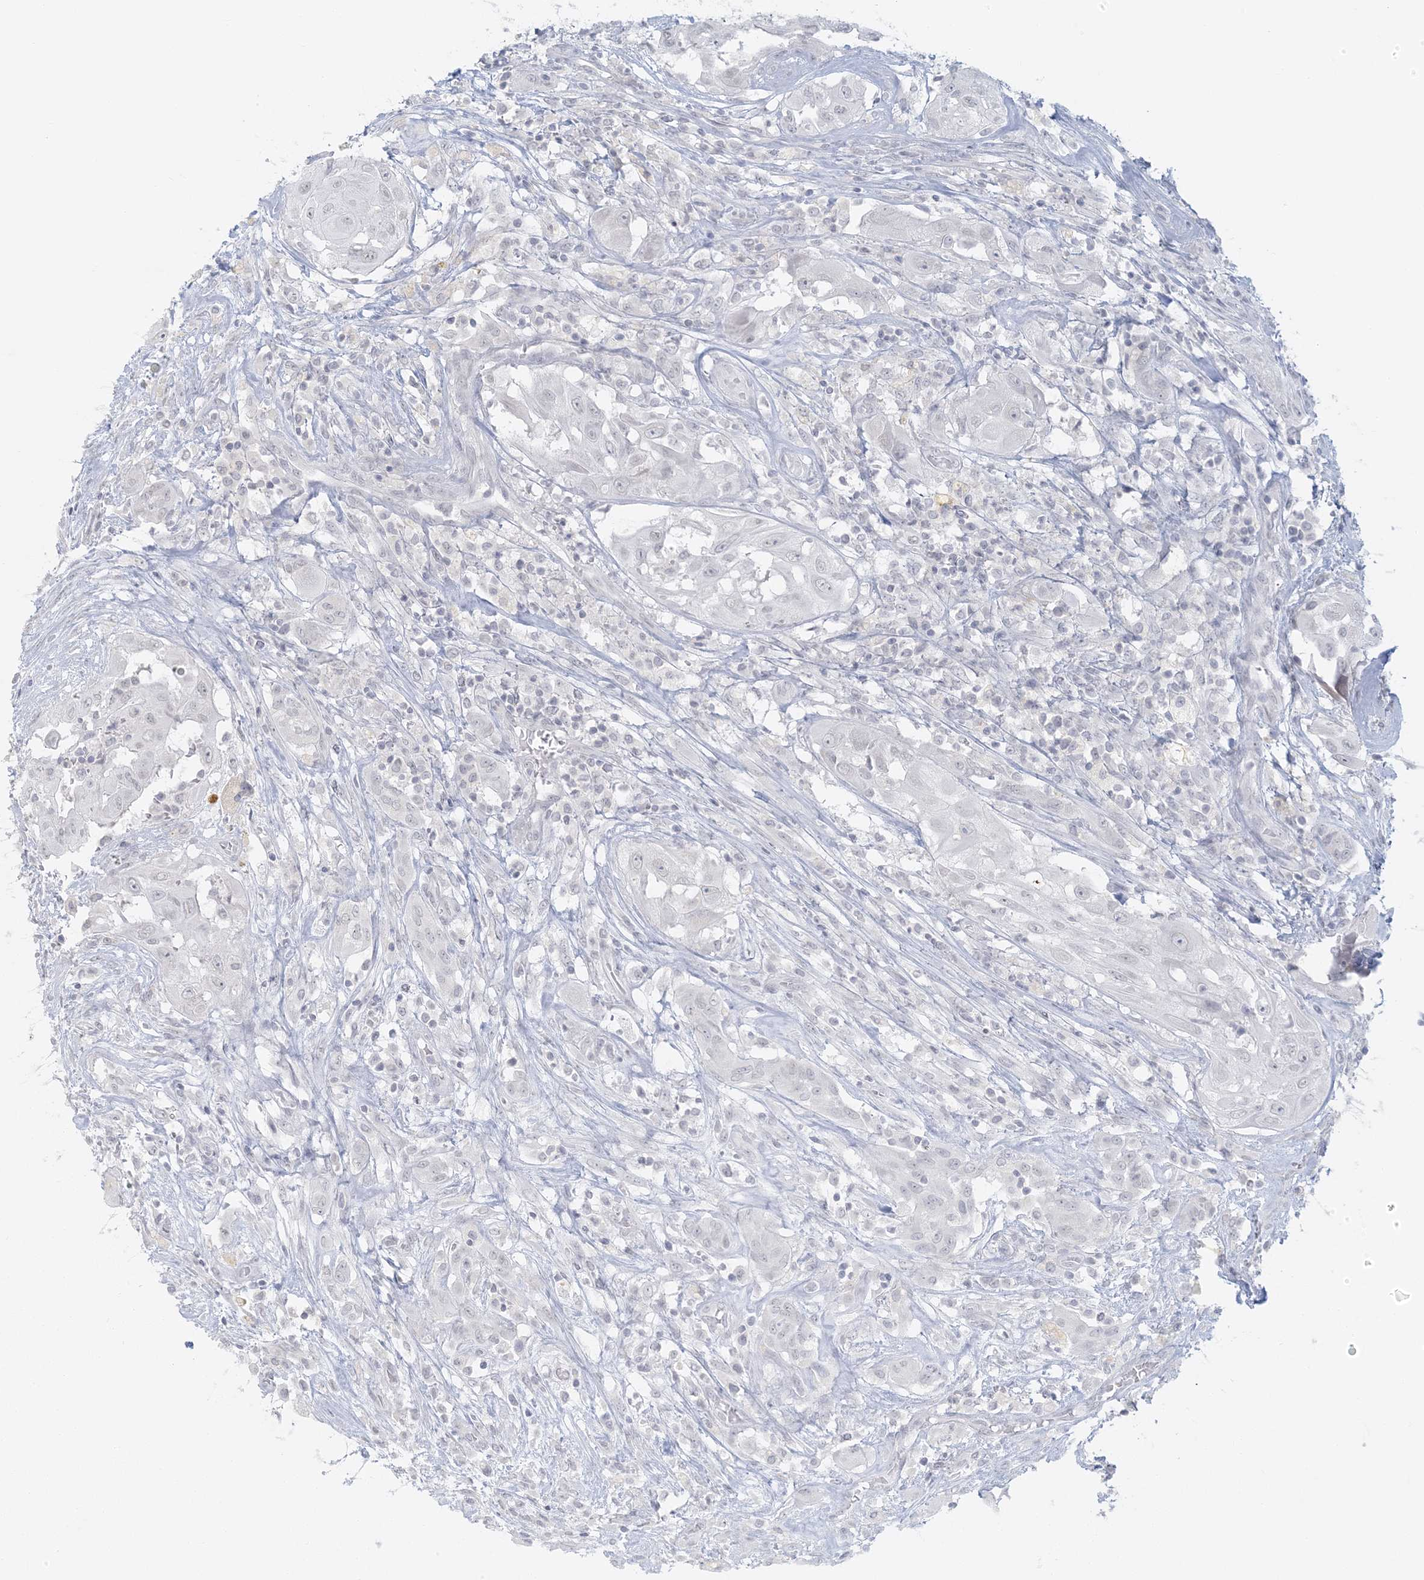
{"staining": {"intensity": "negative", "quantity": "none", "location": "none"}, "tissue": "thyroid cancer", "cell_type": "Tumor cells", "image_type": "cancer", "snomed": [{"axis": "morphology", "description": "Papillary adenocarcinoma, NOS"}, {"axis": "topography", "description": "Thyroid gland"}], "caption": "Immunohistochemistry micrograph of neoplastic tissue: human thyroid cancer (papillary adenocarcinoma) stained with DAB (3,3'-diaminobenzidine) exhibits no significant protein expression in tumor cells.", "gene": "LIPT1", "patient": {"sex": "female", "age": 59}}